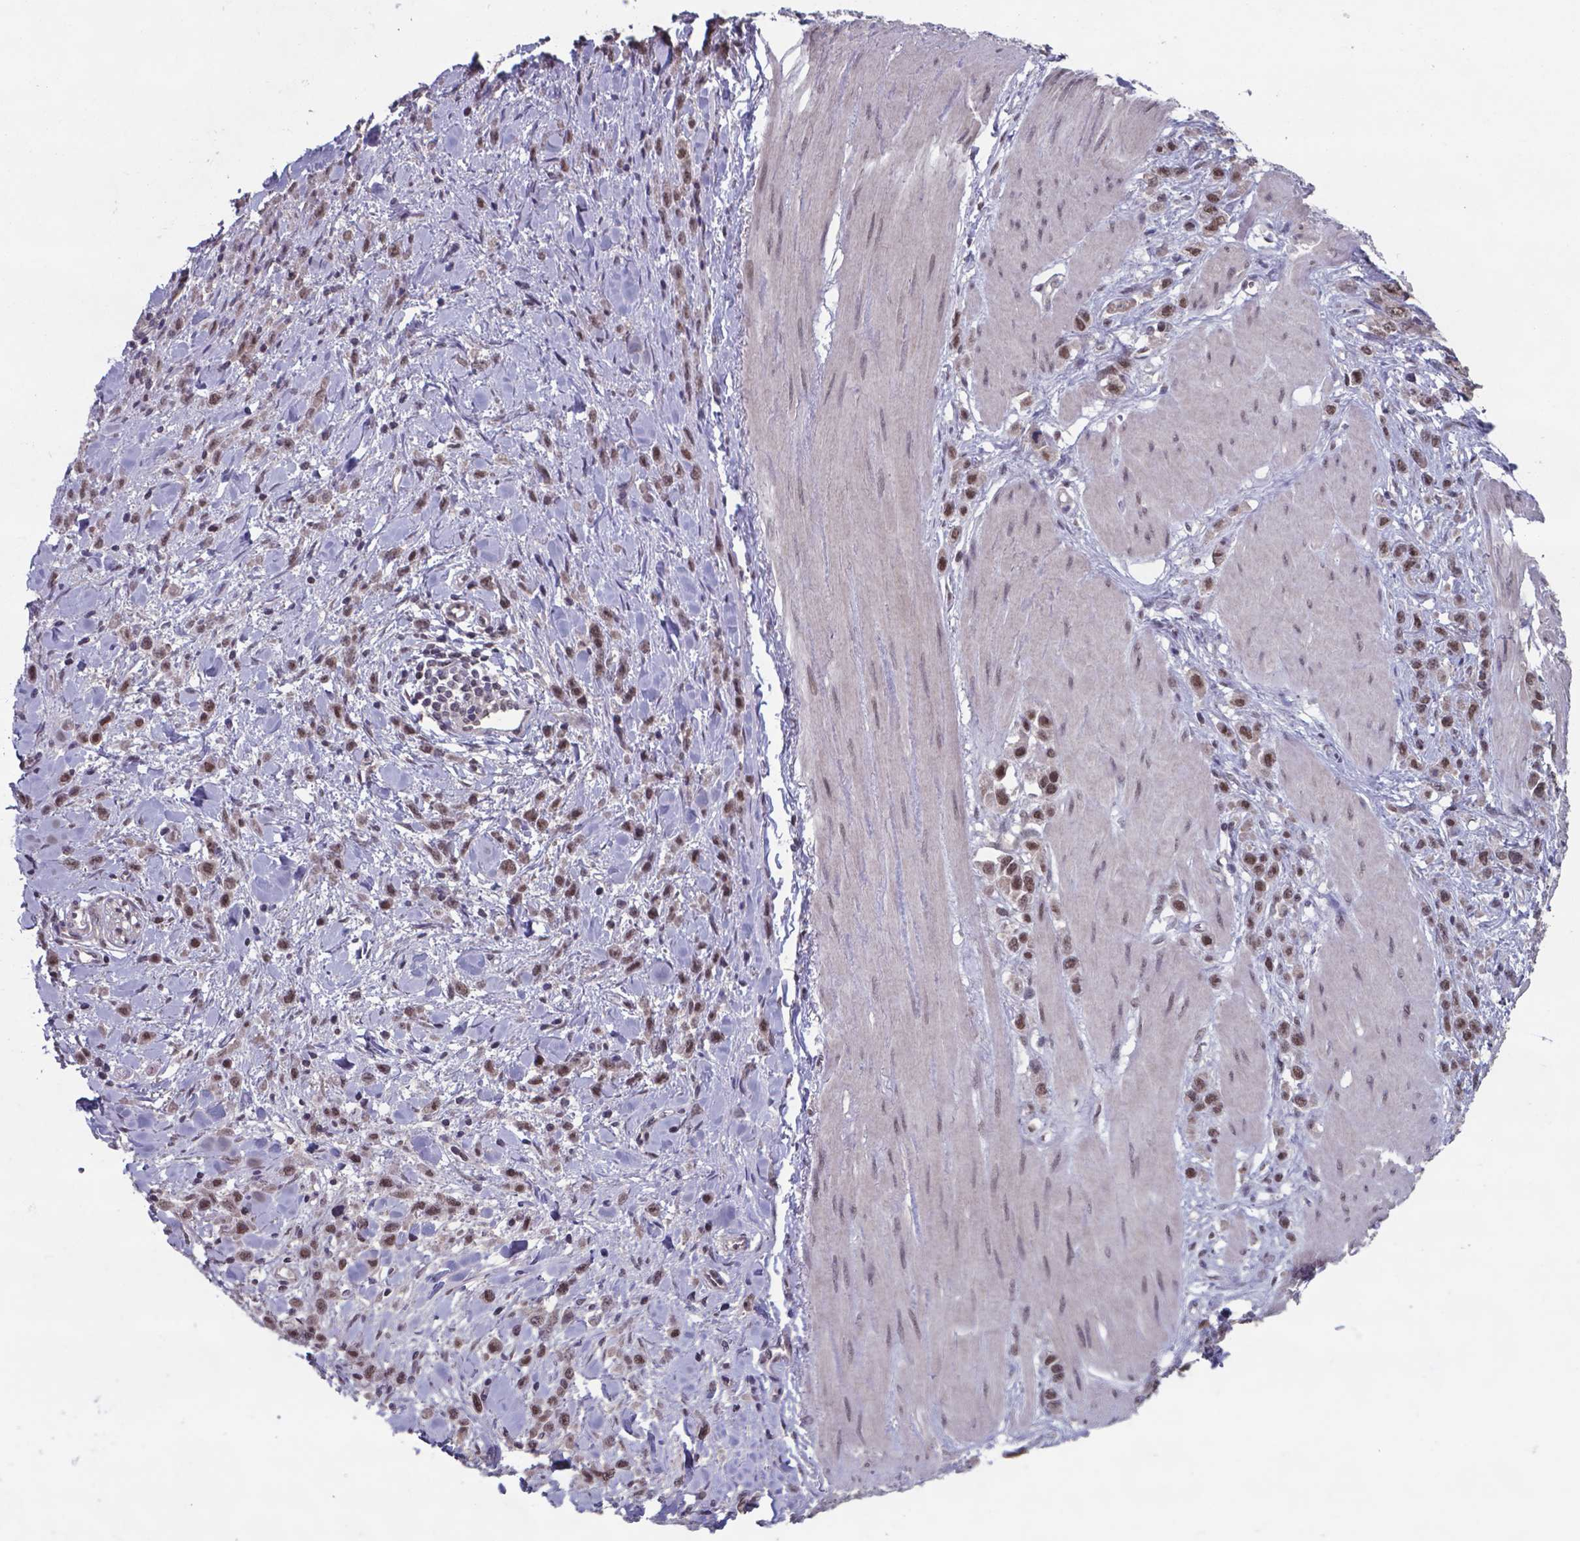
{"staining": {"intensity": "strong", "quantity": ">75%", "location": "nuclear"}, "tissue": "stomach cancer", "cell_type": "Tumor cells", "image_type": "cancer", "snomed": [{"axis": "morphology", "description": "Adenocarcinoma, NOS"}, {"axis": "topography", "description": "Stomach"}], "caption": "Immunohistochemical staining of human stomach cancer (adenocarcinoma) demonstrates high levels of strong nuclear staining in about >75% of tumor cells.", "gene": "UBA1", "patient": {"sex": "male", "age": 47}}